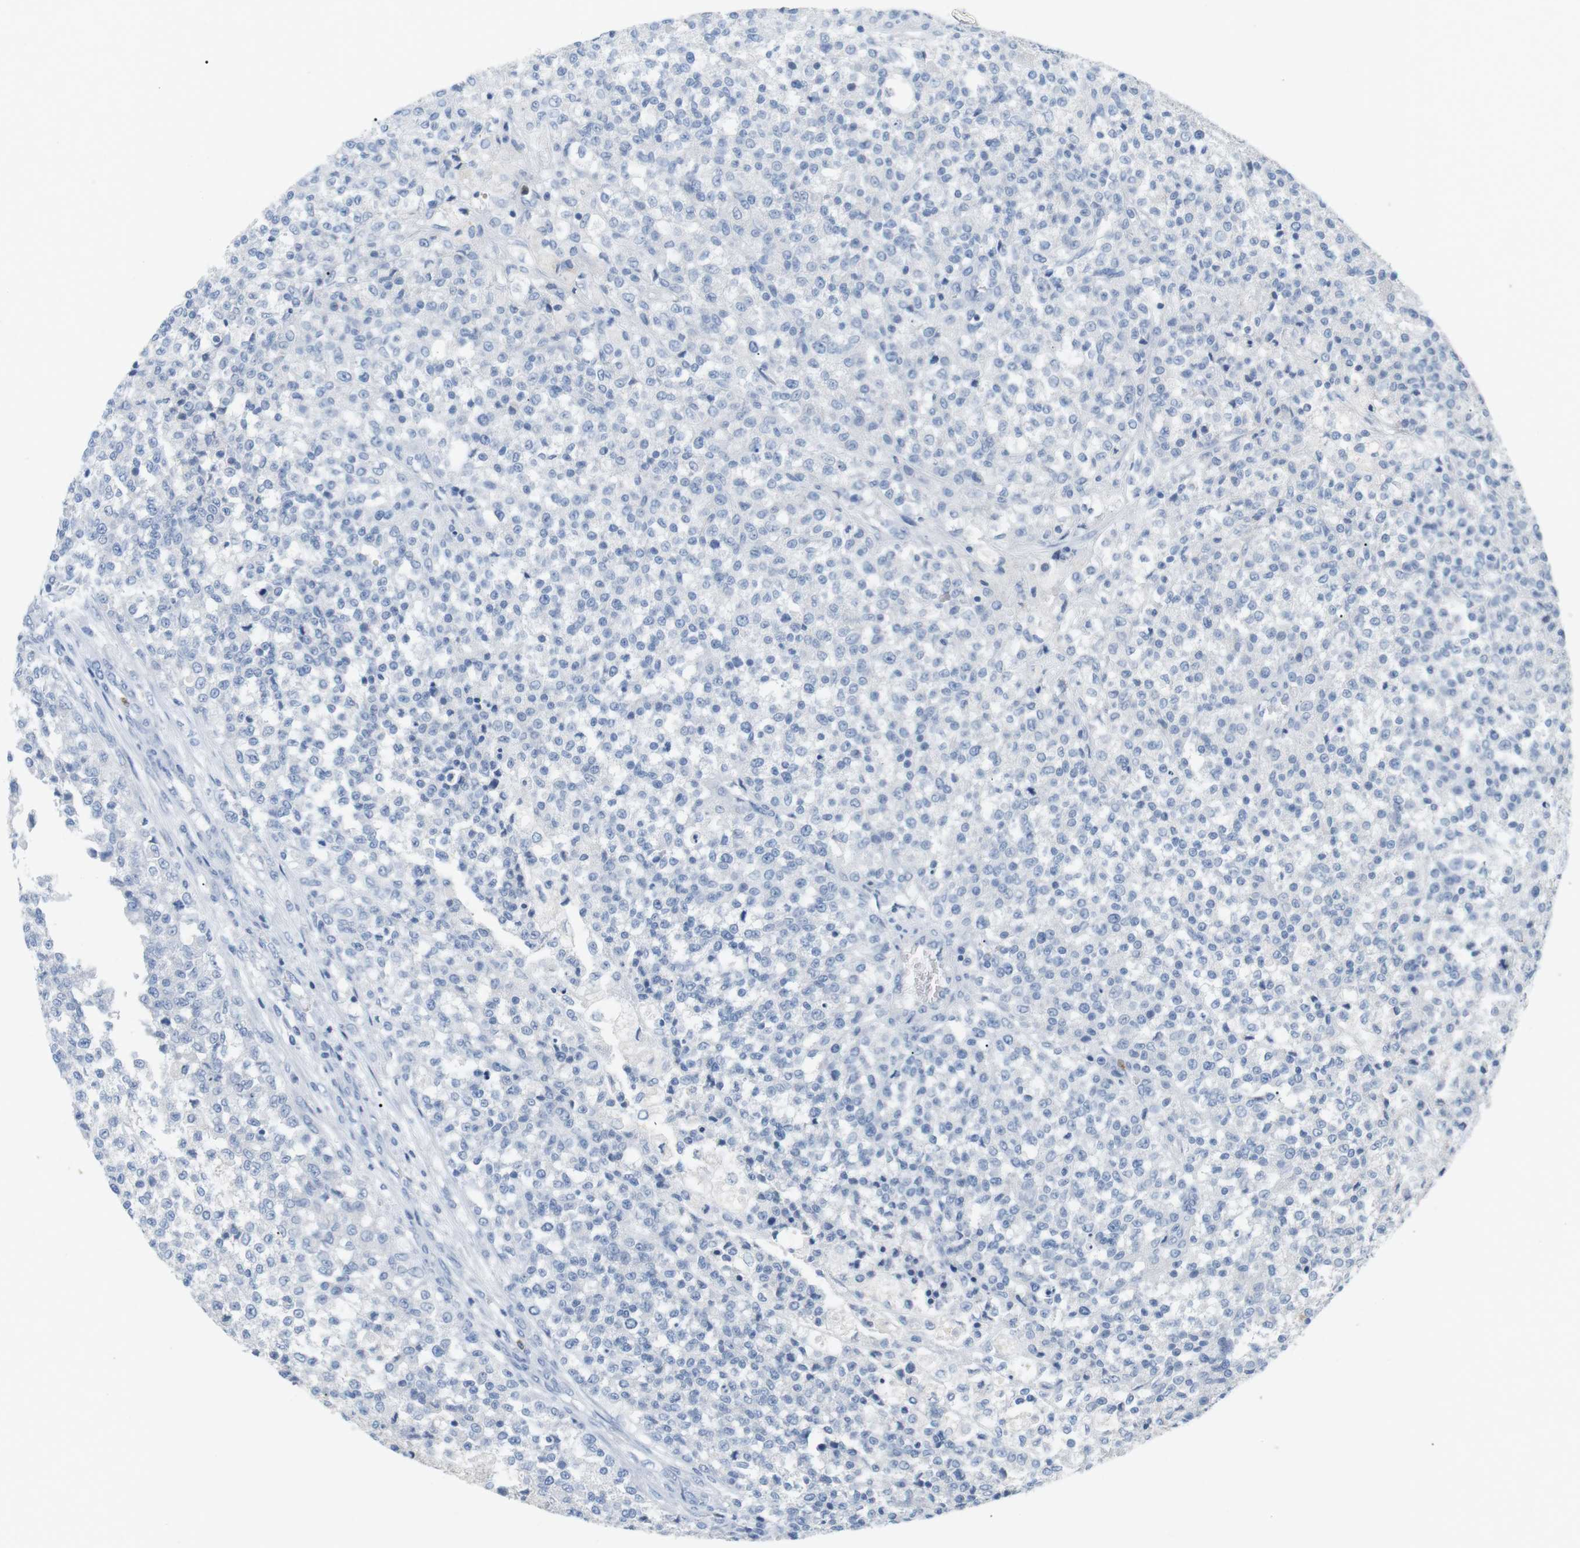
{"staining": {"intensity": "negative", "quantity": "none", "location": "none"}, "tissue": "testis cancer", "cell_type": "Tumor cells", "image_type": "cancer", "snomed": [{"axis": "morphology", "description": "Seminoma, NOS"}, {"axis": "topography", "description": "Testis"}], "caption": "A histopathology image of seminoma (testis) stained for a protein exhibits no brown staining in tumor cells.", "gene": "HBG2", "patient": {"sex": "male", "age": 59}}